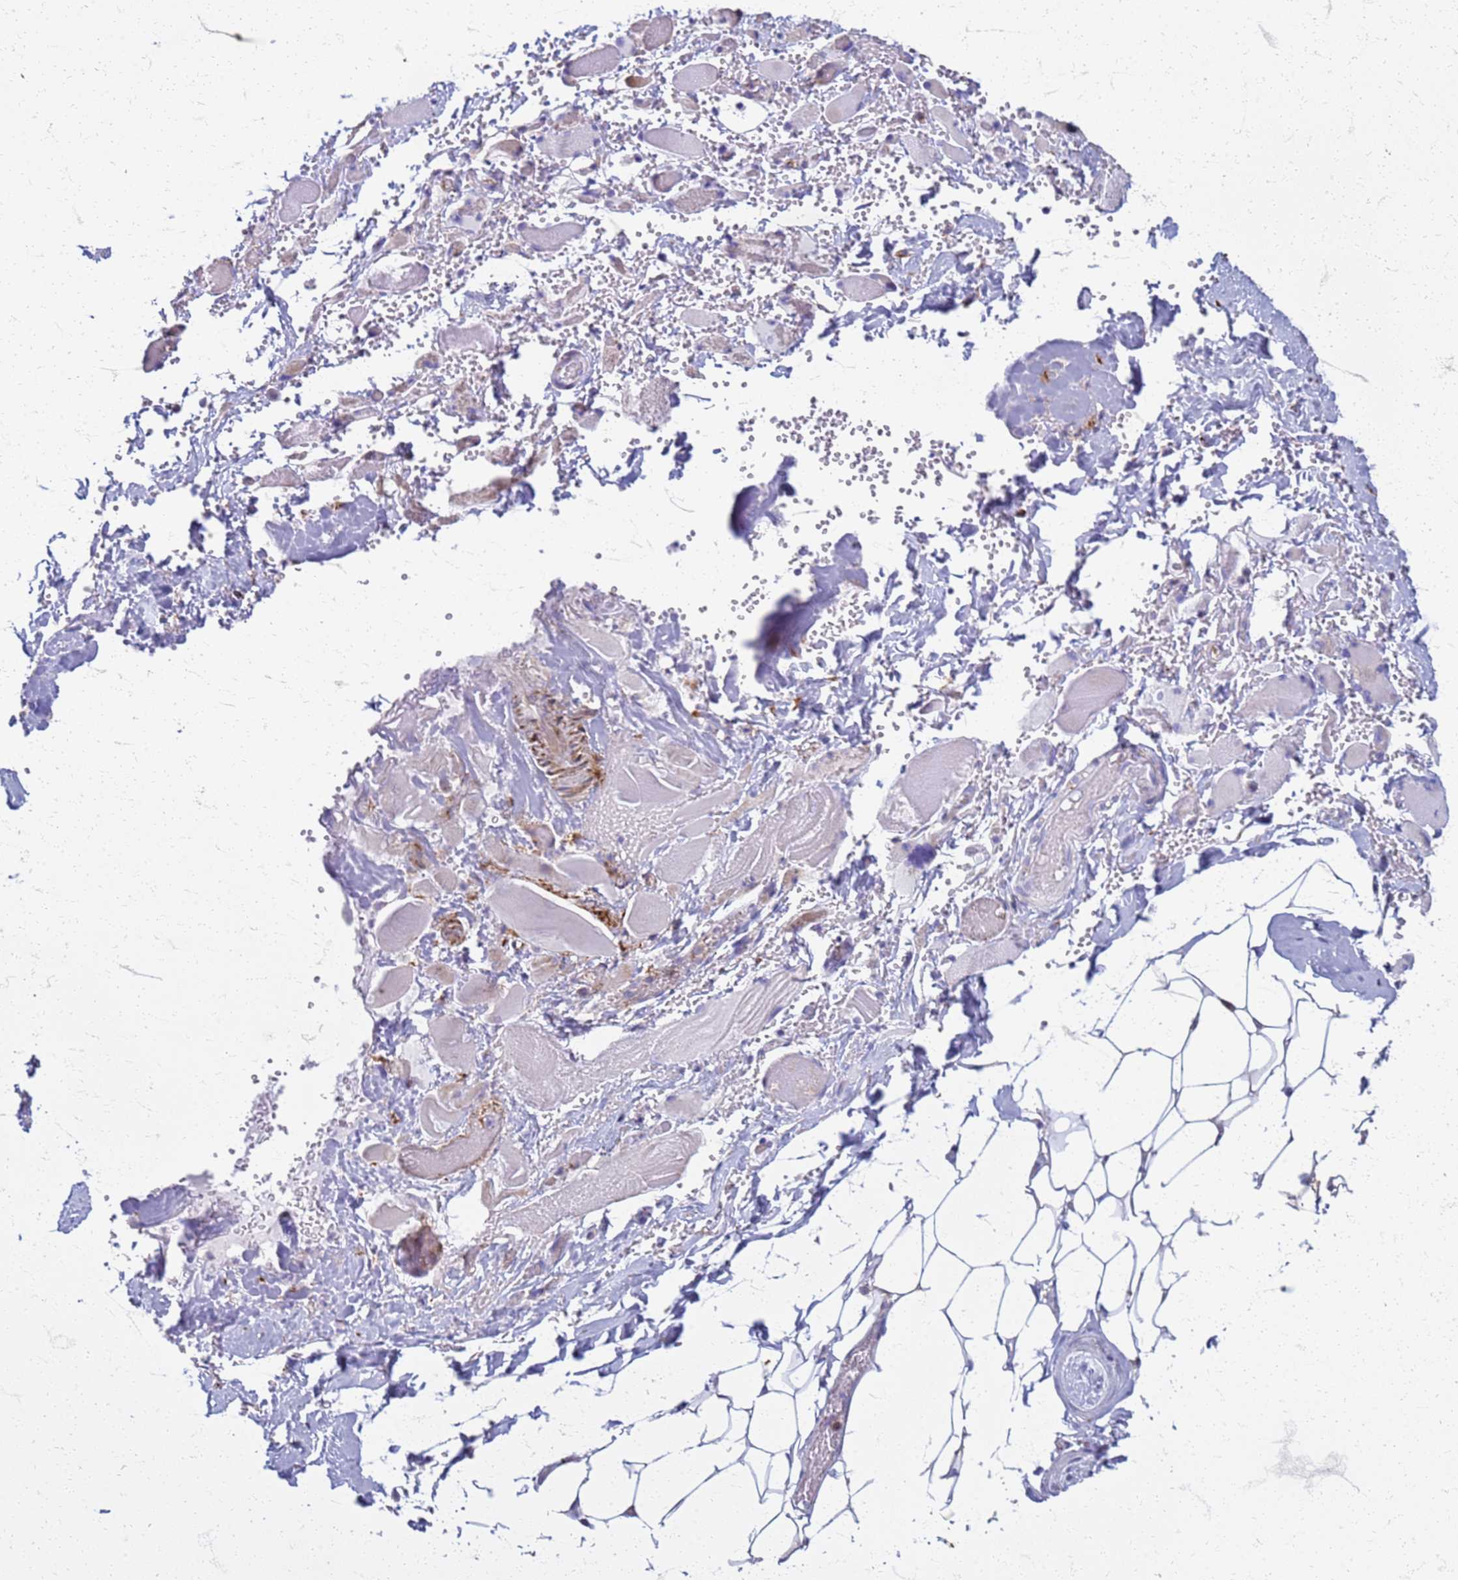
{"staining": {"intensity": "negative", "quantity": "none", "location": "none"}, "tissue": "skeletal muscle", "cell_type": "Myocytes", "image_type": "normal", "snomed": [{"axis": "morphology", "description": "Normal tissue, NOS"}, {"axis": "morphology", "description": "Basal cell carcinoma"}, {"axis": "topography", "description": "Skeletal muscle"}], "caption": "High magnification brightfield microscopy of normal skeletal muscle stained with DAB (brown) and counterstained with hematoxylin (blue): myocytes show no significant positivity. The staining was performed using DAB (3,3'-diaminobenzidine) to visualize the protein expression in brown, while the nuclei were stained in blue with hematoxylin (Magnification: 20x).", "gene": "PDK3", "patient": {"sex": "female", "age": 64}}